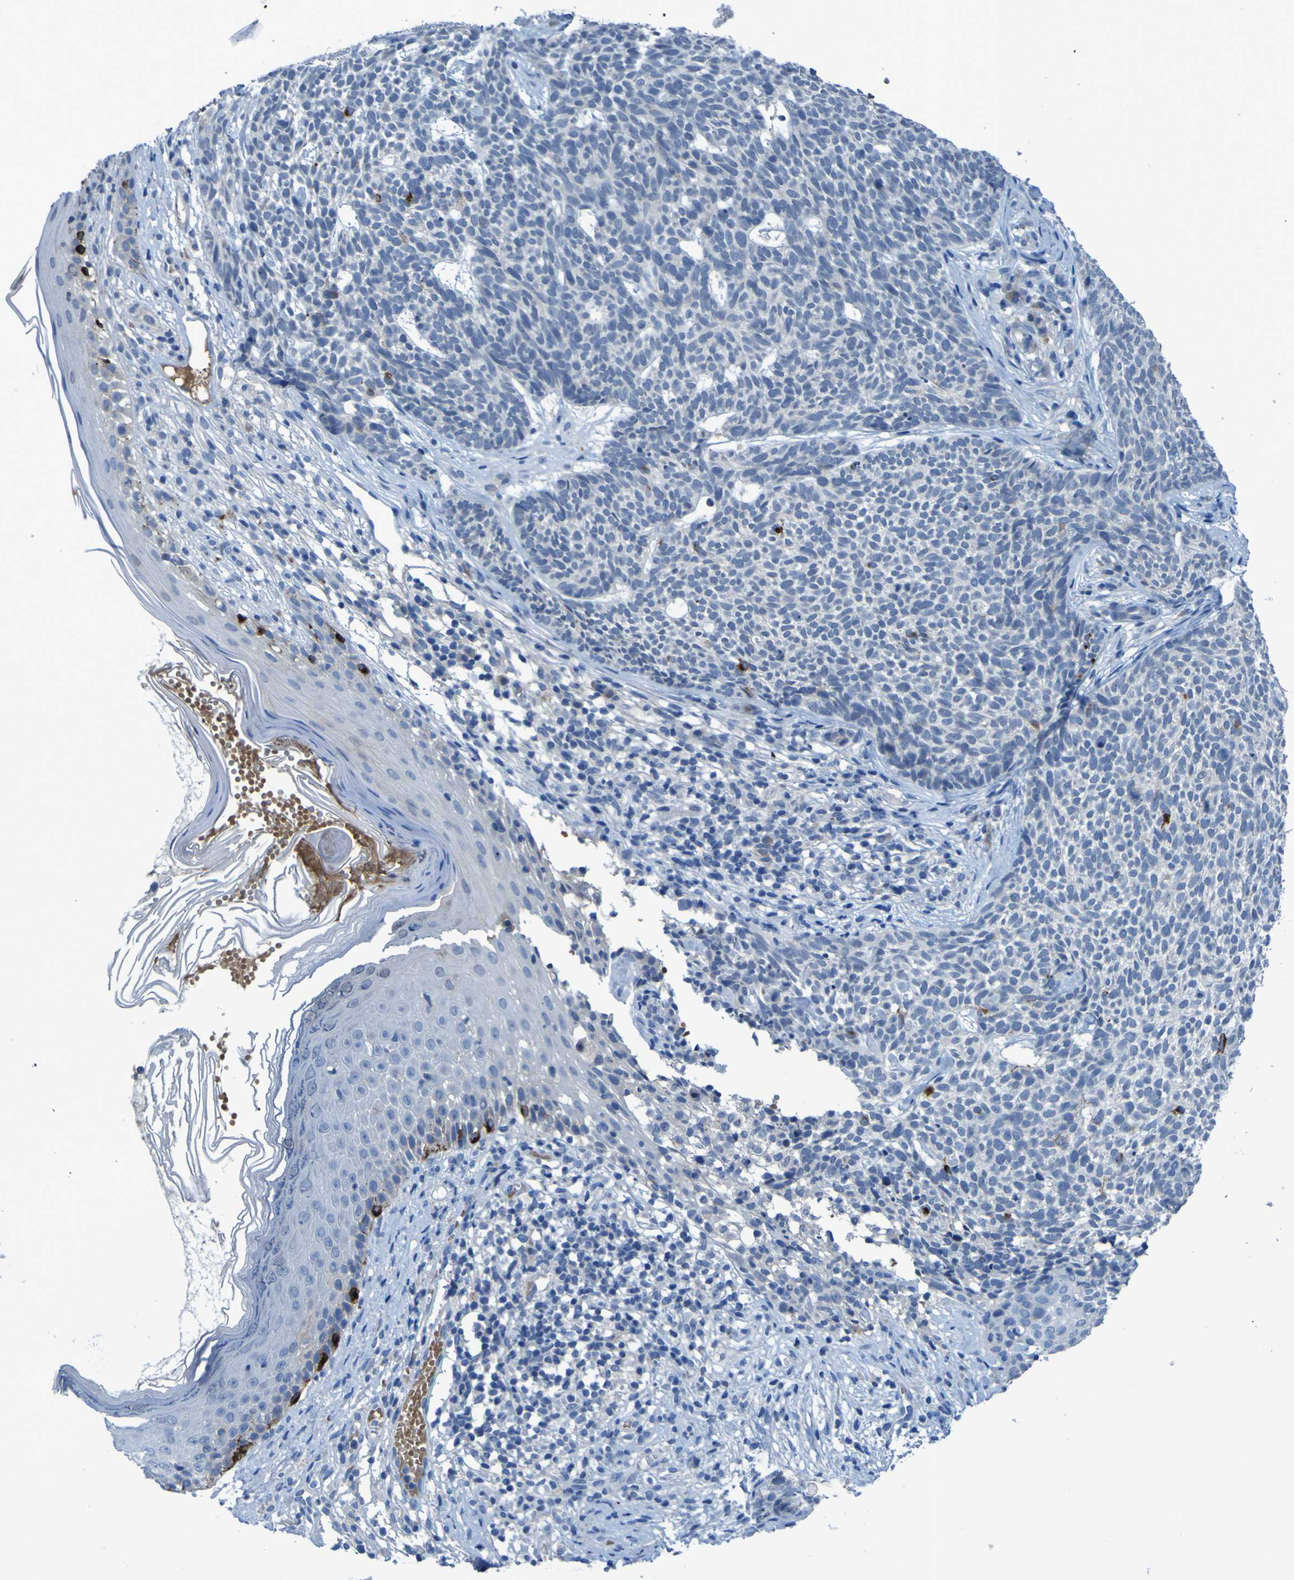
{"staining": {"intensity": "negative", "quantity": "none", "location": "none"}, "tissue": "skin cancer", "cell_type": "Tumor cells", "image_type": "cancer", "snomed": [{"axis": "morphology", "description": "Basal cell carcinoma"}, {"axis": "topography", "description": "Skin"}], "caption": "The IHC micrograph has no significant expression in tumor cells of basal cell carcinoma (skin) tissue.", "gene": "SGK2", "patient": {"sex": "female", "age": 84}}